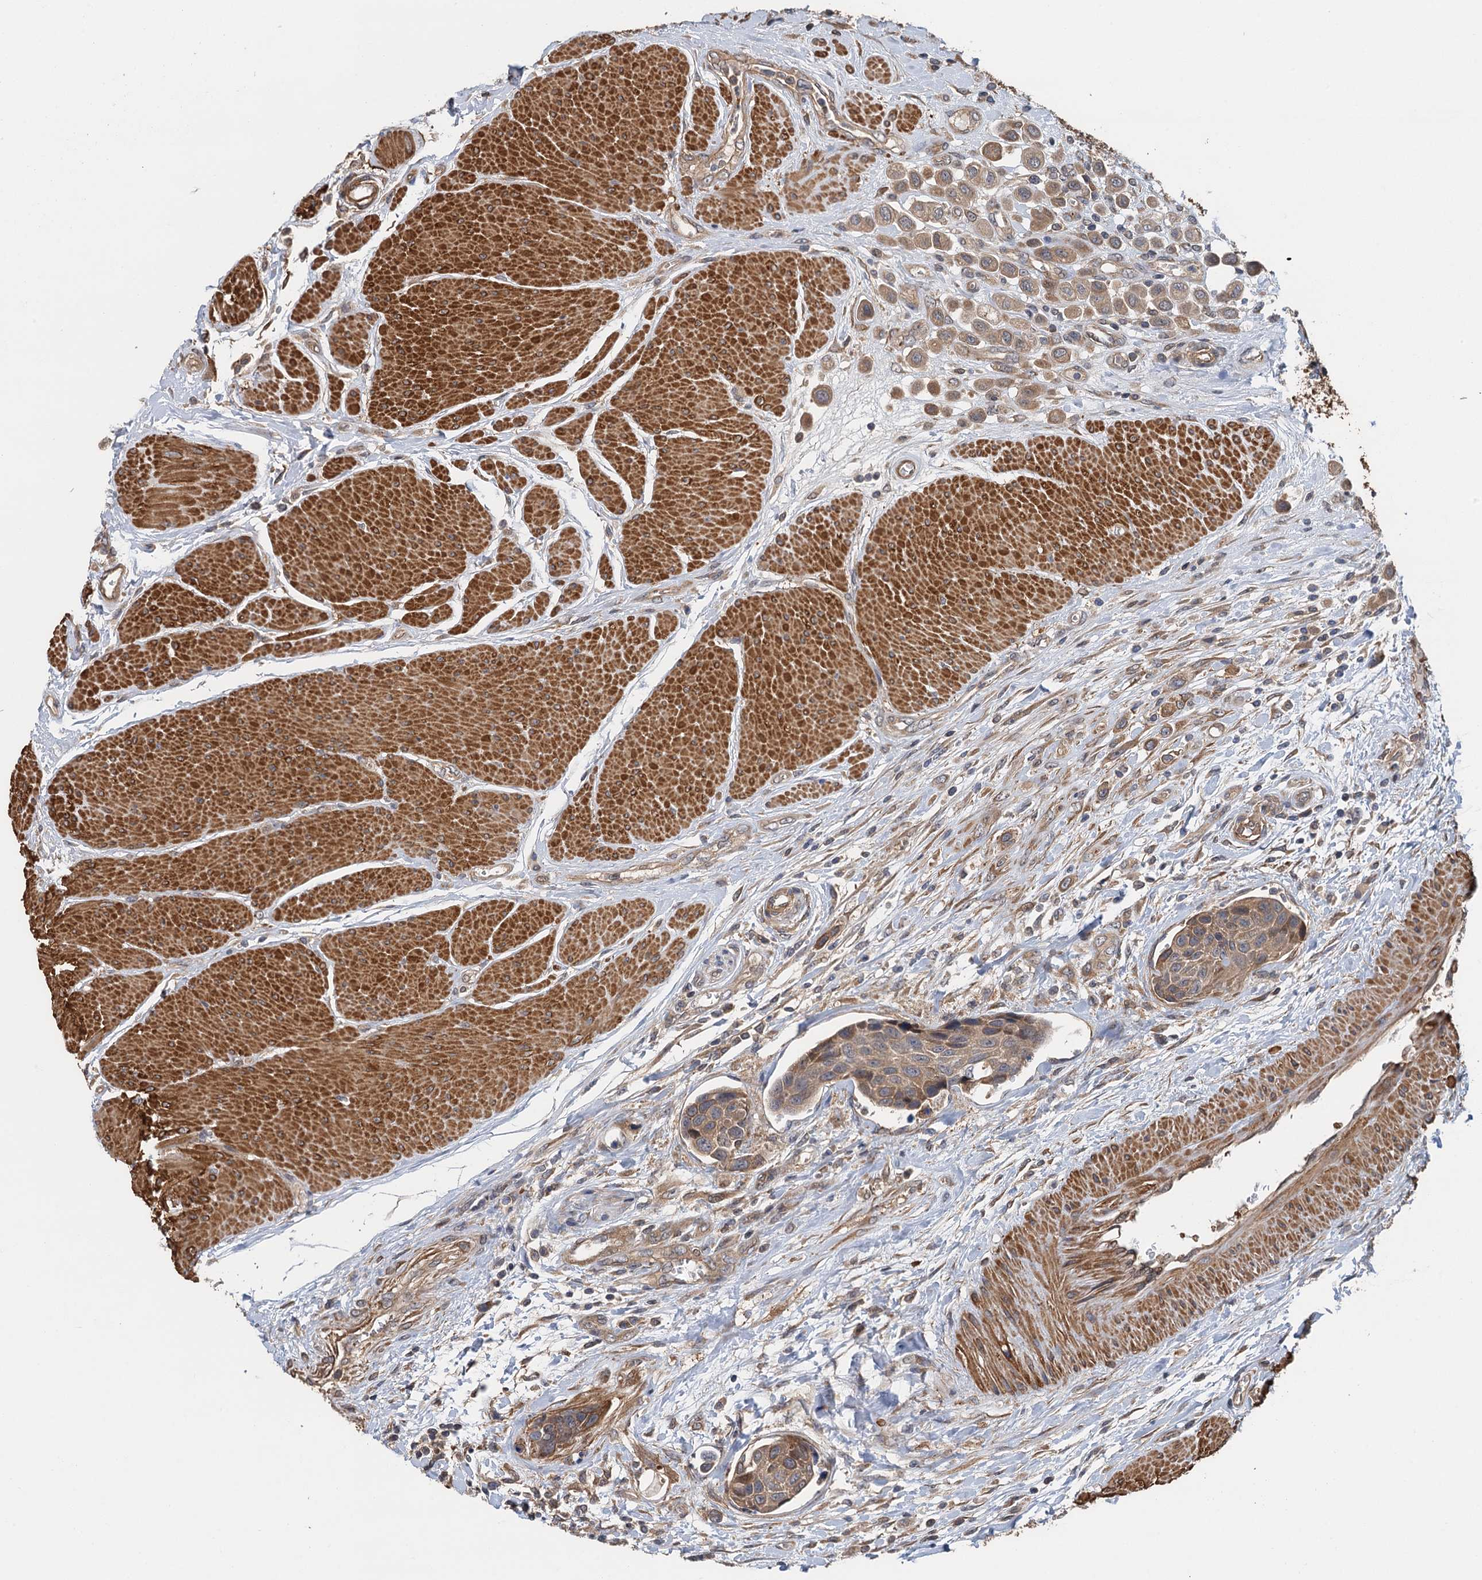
{"staining": {"intensity": "moderate", "quantity": ">75%", "location": "cytoplasmic/membranous"}, "tissue": "urothelial cancer", "cell_type": "Tumor cells", "image_type": "cancer", "snomed": [{"axis": "morphology", "description": "Urothelial carcinoma, High grade"}, {"axis": "topography", "description": "Urinary bladder"}], "caption": "Protein expression analysis of human high-grade urothelial carcinoma reveals moderate cytoplasmic/membranous staining in about >75% of tumor cells.", "gene": "MEAK7", "patient": {"sex": "male", "age": 50}}